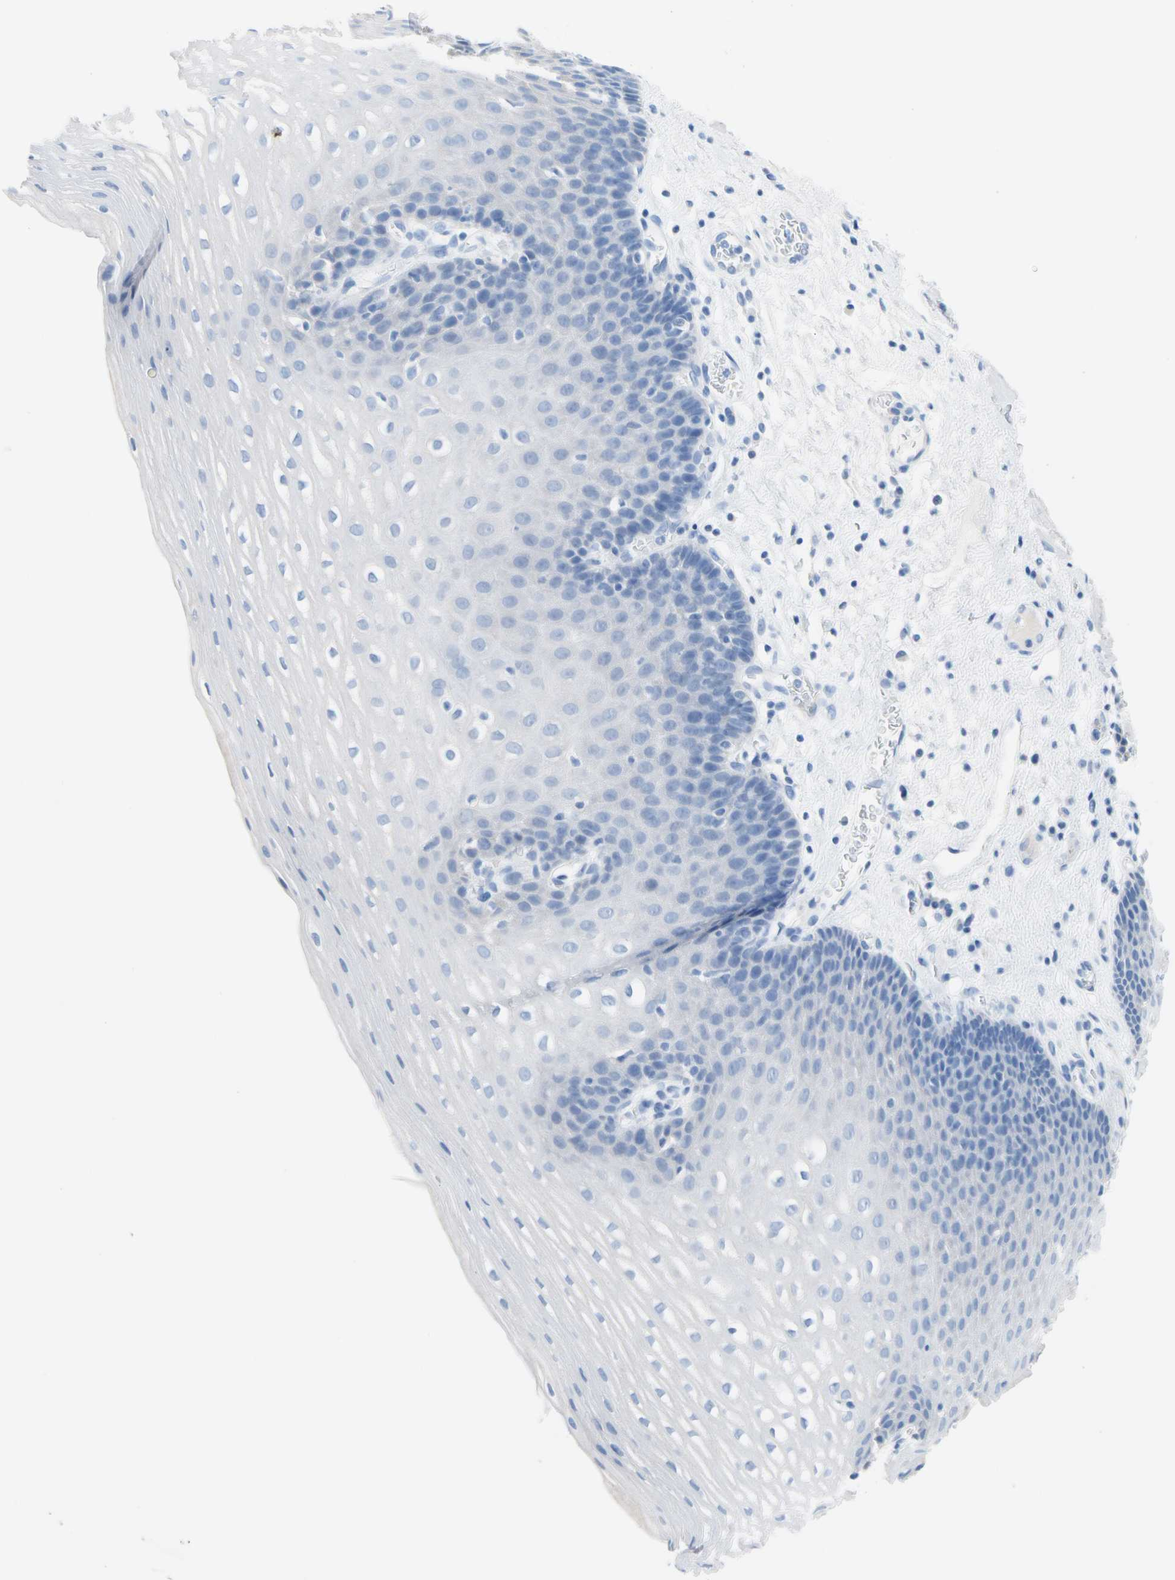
{"staining": {"intensity": "negative", "quantity": "none", "location": "none"}, "tissue": "esophagus", "cell_type": "Squamous epithelial cells", "image_type": "normal", "snomed": [{"axis": "morphology", "description": "Normal tissue, NOS"}, {"axis": "topography", "description": "Esophagus"}], "caption": "Squamous epithelial cells are negative for brown protein staining in normal esophagus. Nuclei are stained in blue.", "gene": "CEL", "patient": {"sex": "male", "age": 48}}